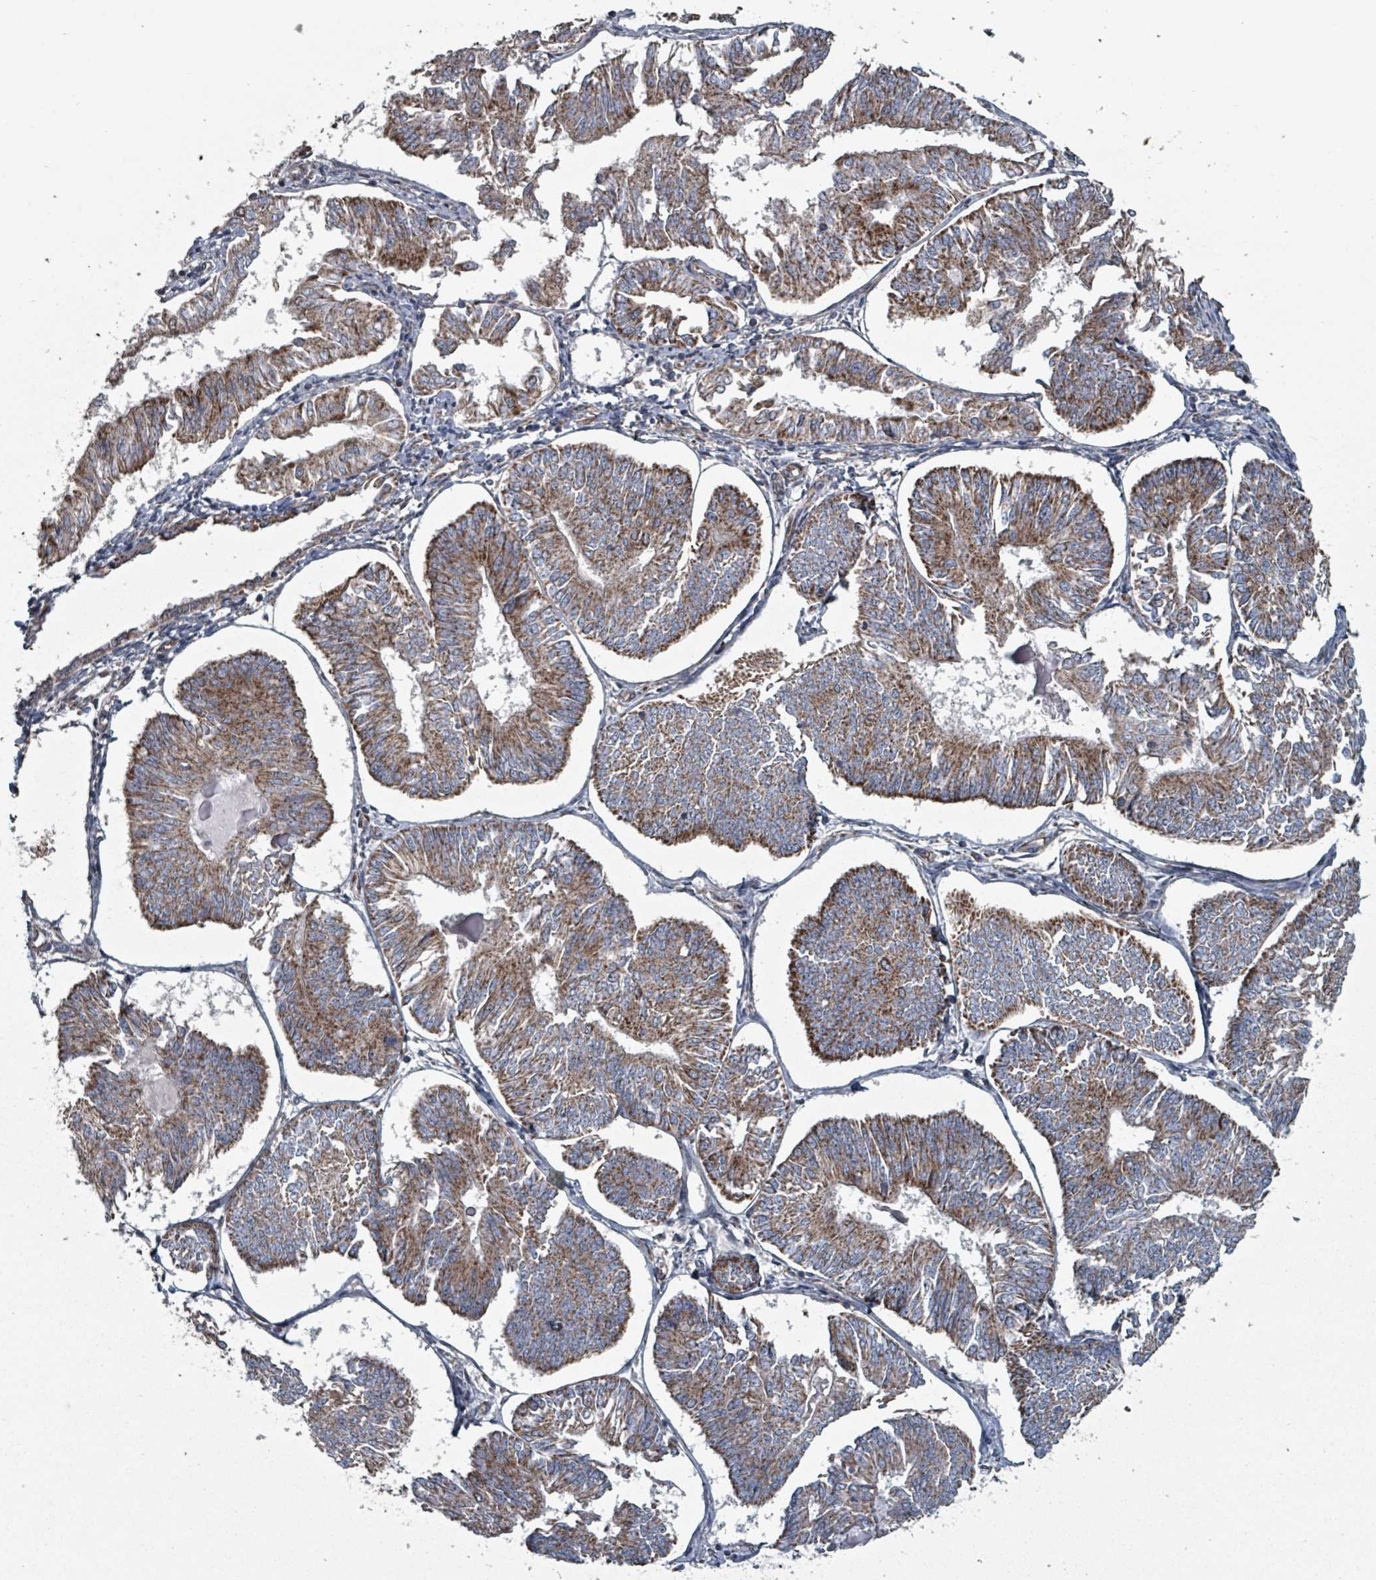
{"staining": {"intensity": "moderate", "quantity": ">75%", "location": "cytoplasmic/membranous"}, "tissue": "endometrial cancer", "cell_type": "Tumor cells", "image_type": "cancer", "snomed": [{"axis": "morphology", "description": "Adenocarcinoma, NOS"}, {"axis": "topography", "description": "Endometrium"}], "caption": "IHC staining of adenocarcinoma (endometrial), which displays medium levels of moderate cytoplasmic/membranous positivity in approximately >75% of tumor cells indicating moderate cytoplasmic/membranous protein expression. The staining was performed using DAB (3,3'-diaminobenzidine) (brown) for protein detection and nuclei were counterstained in hematoxylin (blue).", "gene": "MRPL4", "patient": {"sex": "female", "age": 58}}